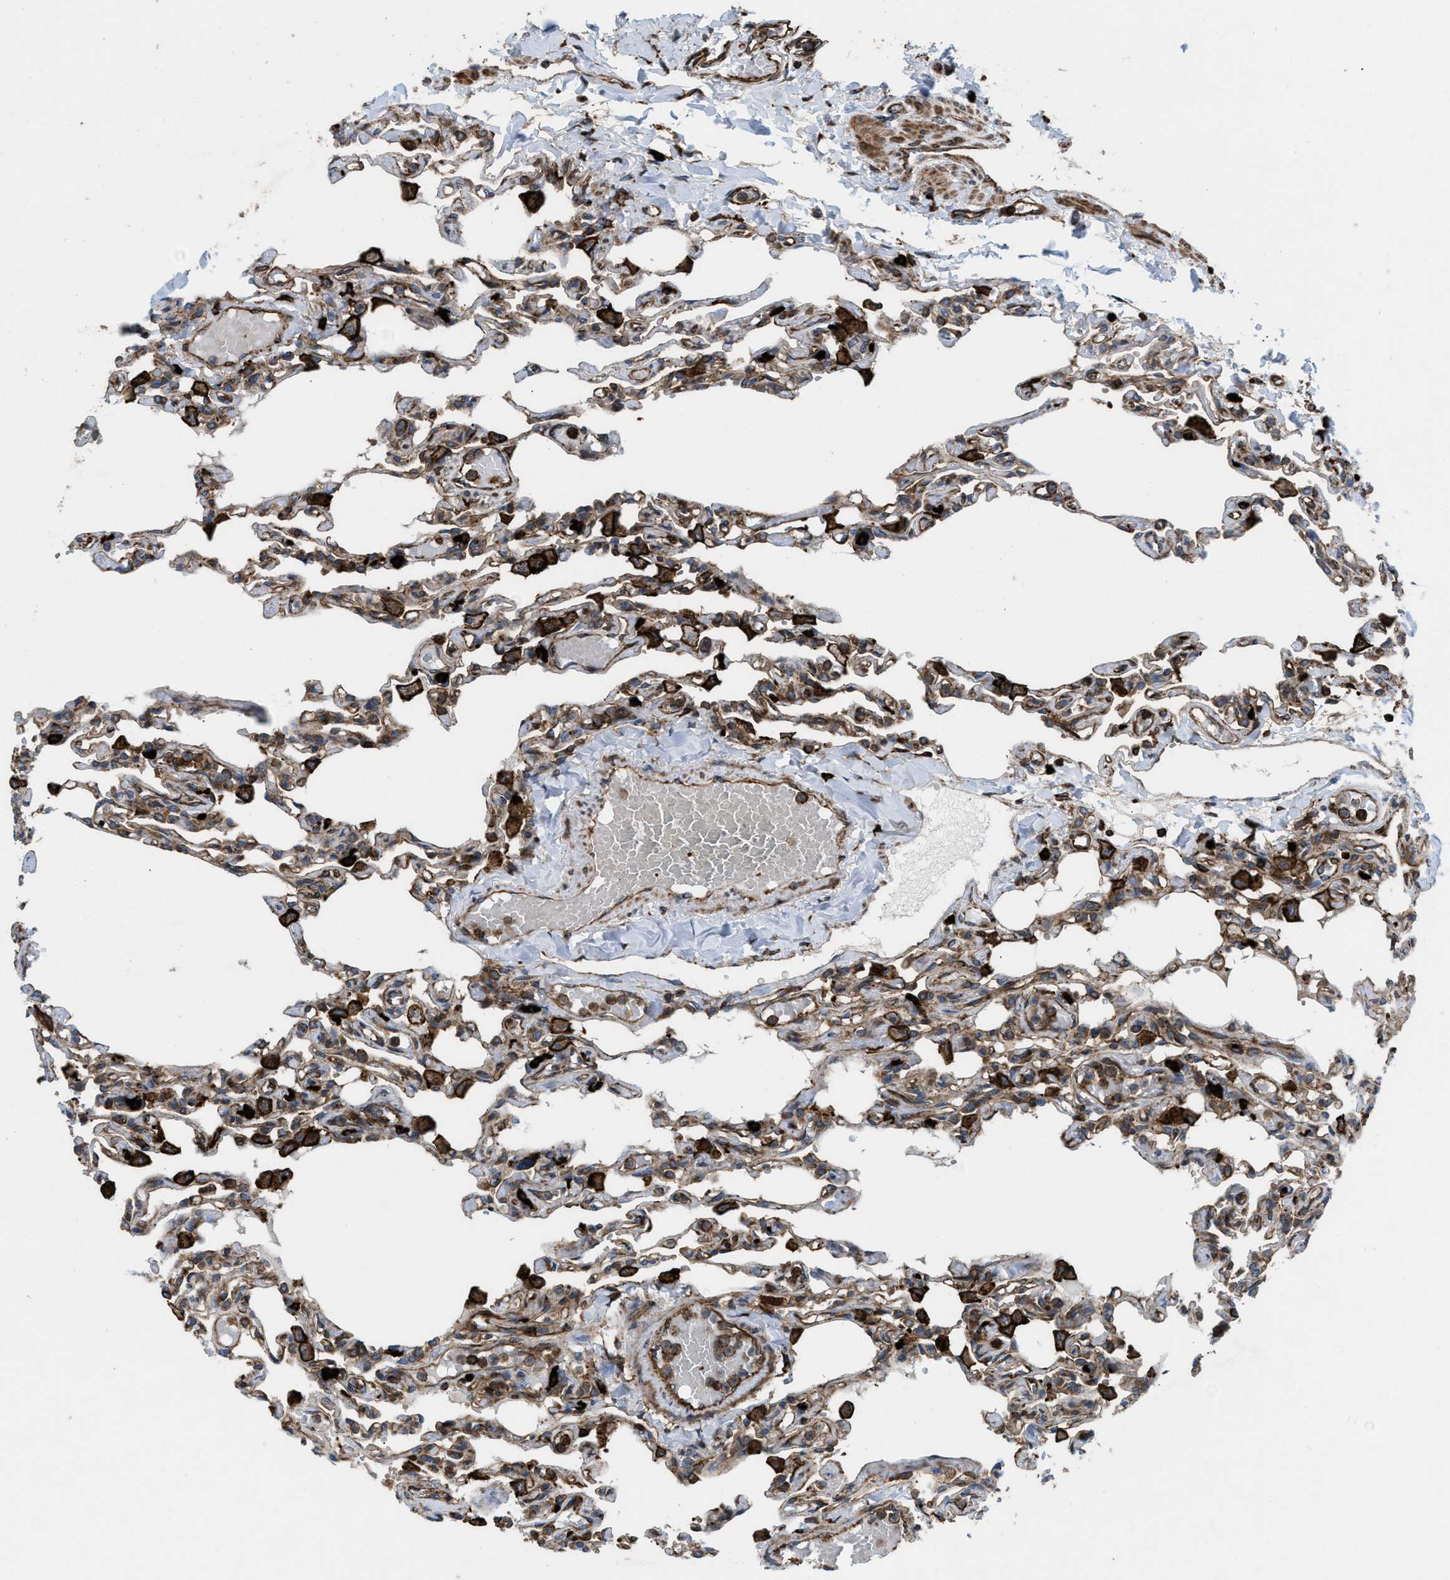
{"staining": {"intensity": "strong", "quantity": "25%-75%", "location": "cytoplasmic/membranous"}, "tissue": "lung", "cell_type": "Alveolar cells", "image_type": "normal", "snomed": [{"axis": "morphology", "description": "Normal tissue, NOS"}, {"axis": "topography", "description": "Lung"}], "caption": "High-magnification brightfield microscopy of unremarkable lung stained with DAB (3,3'-diaminobenzidine) (brown) and counterstained with hematoxylin (blue). alveolar cells exhibit strong cytoplasmic/membranous expression is identified in approximately25%-75% of cells.", "gene": "EGLN1", "patient": {"sex": "male", "age": 21}}